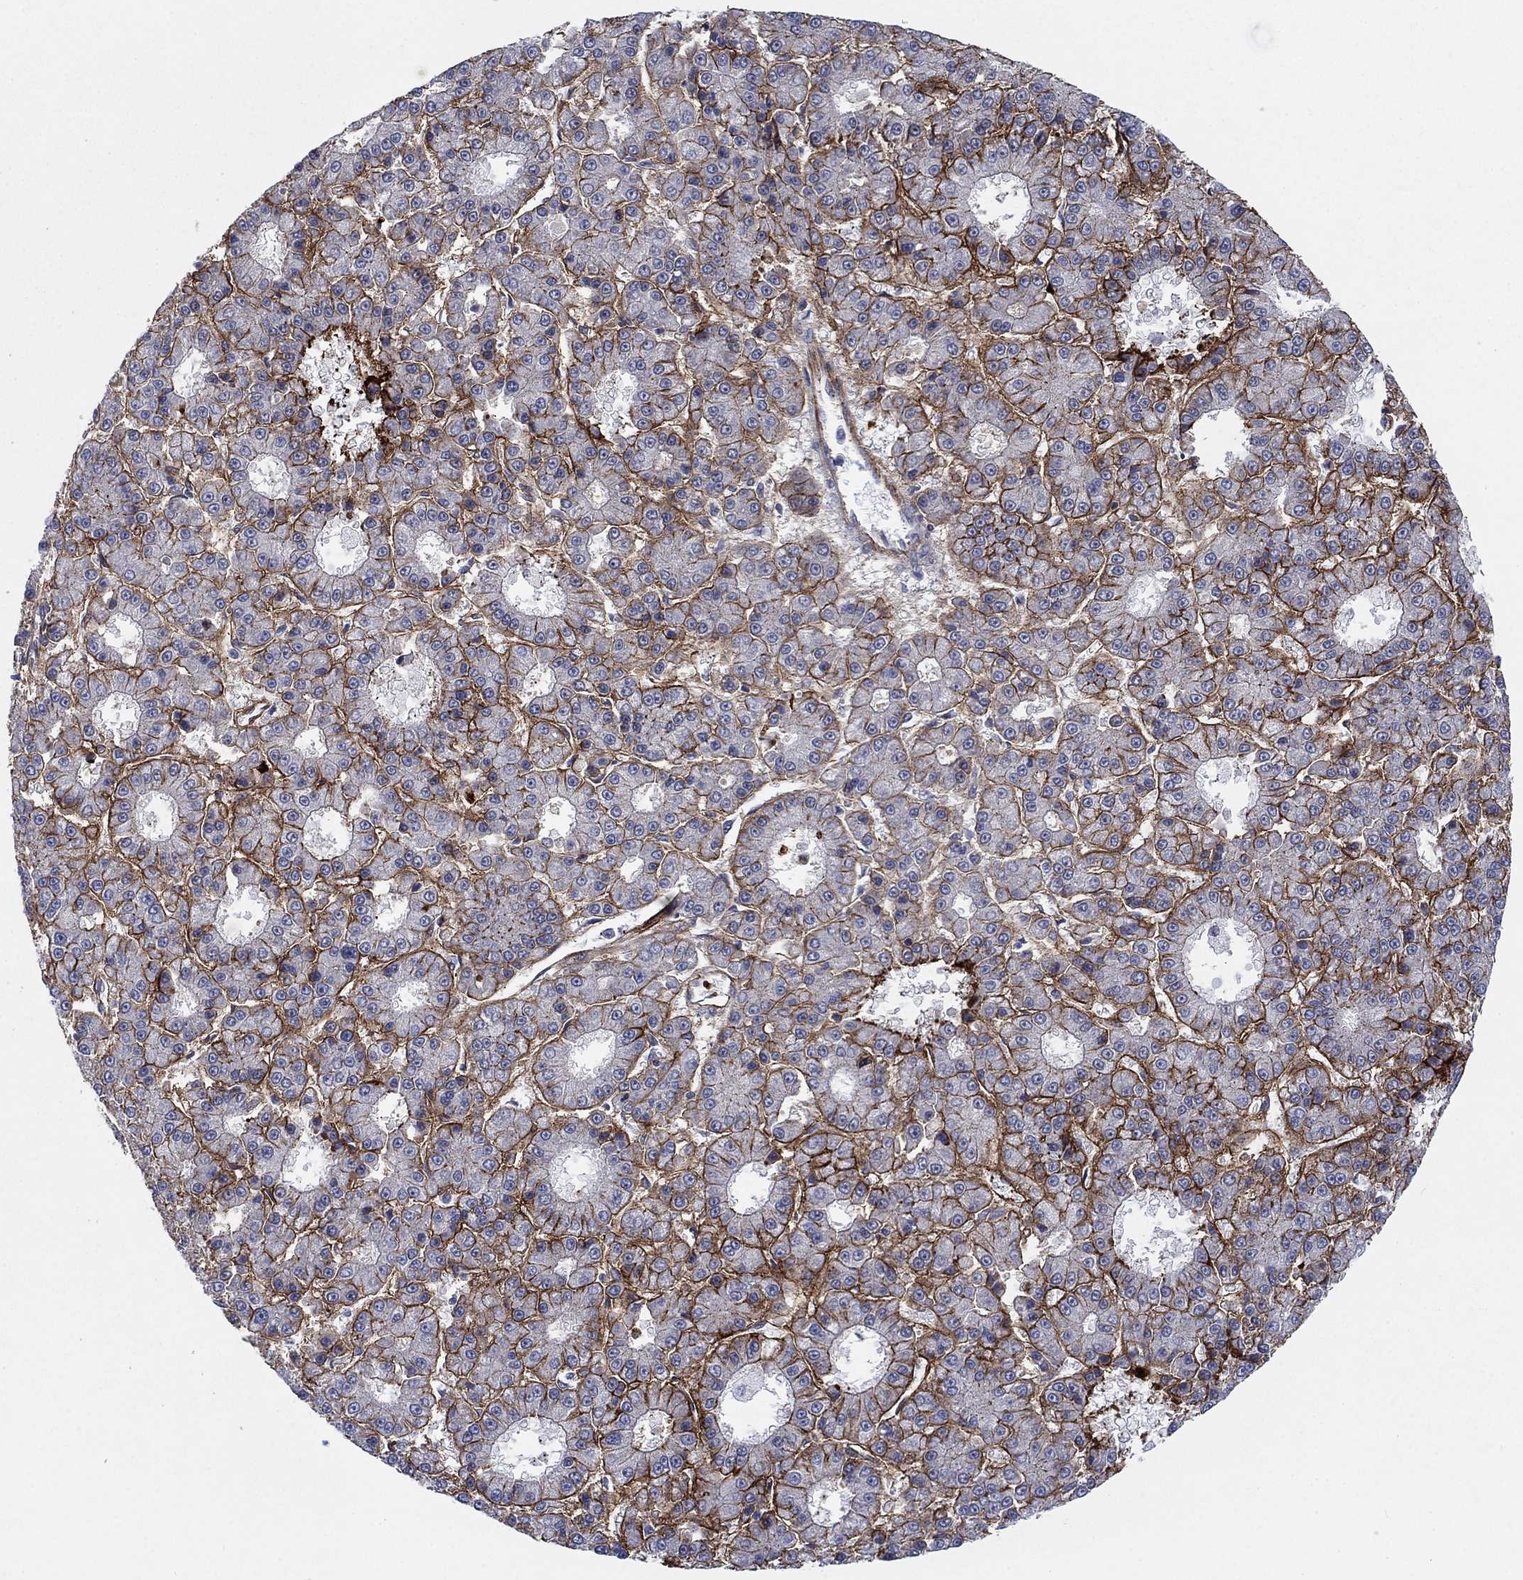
{"staining": {"intensity": "strong", "quantity": "25%-75%", "location": "cytoplasmic/membranous"}, "tissue": "liver cancer", "cell_type": "Tumor cells", "image_type": "cancer", "snomed": [{"axis": "morphology", "description": "Carcinoma, Hepatocellular, NOS"}, {"axis": "topography", "description": "Liver"}], "caption": "This photomicrograph reveals liver cancer stained with immunohistochemistry (IHC) to label a protein in brown. The cytoplasmic/membranous of tumor cells show strong positivity for the protein. Nuclei are counter-stained blue.", "gene": "SDC1", "patient": {"sex": "male", "age": 70}}